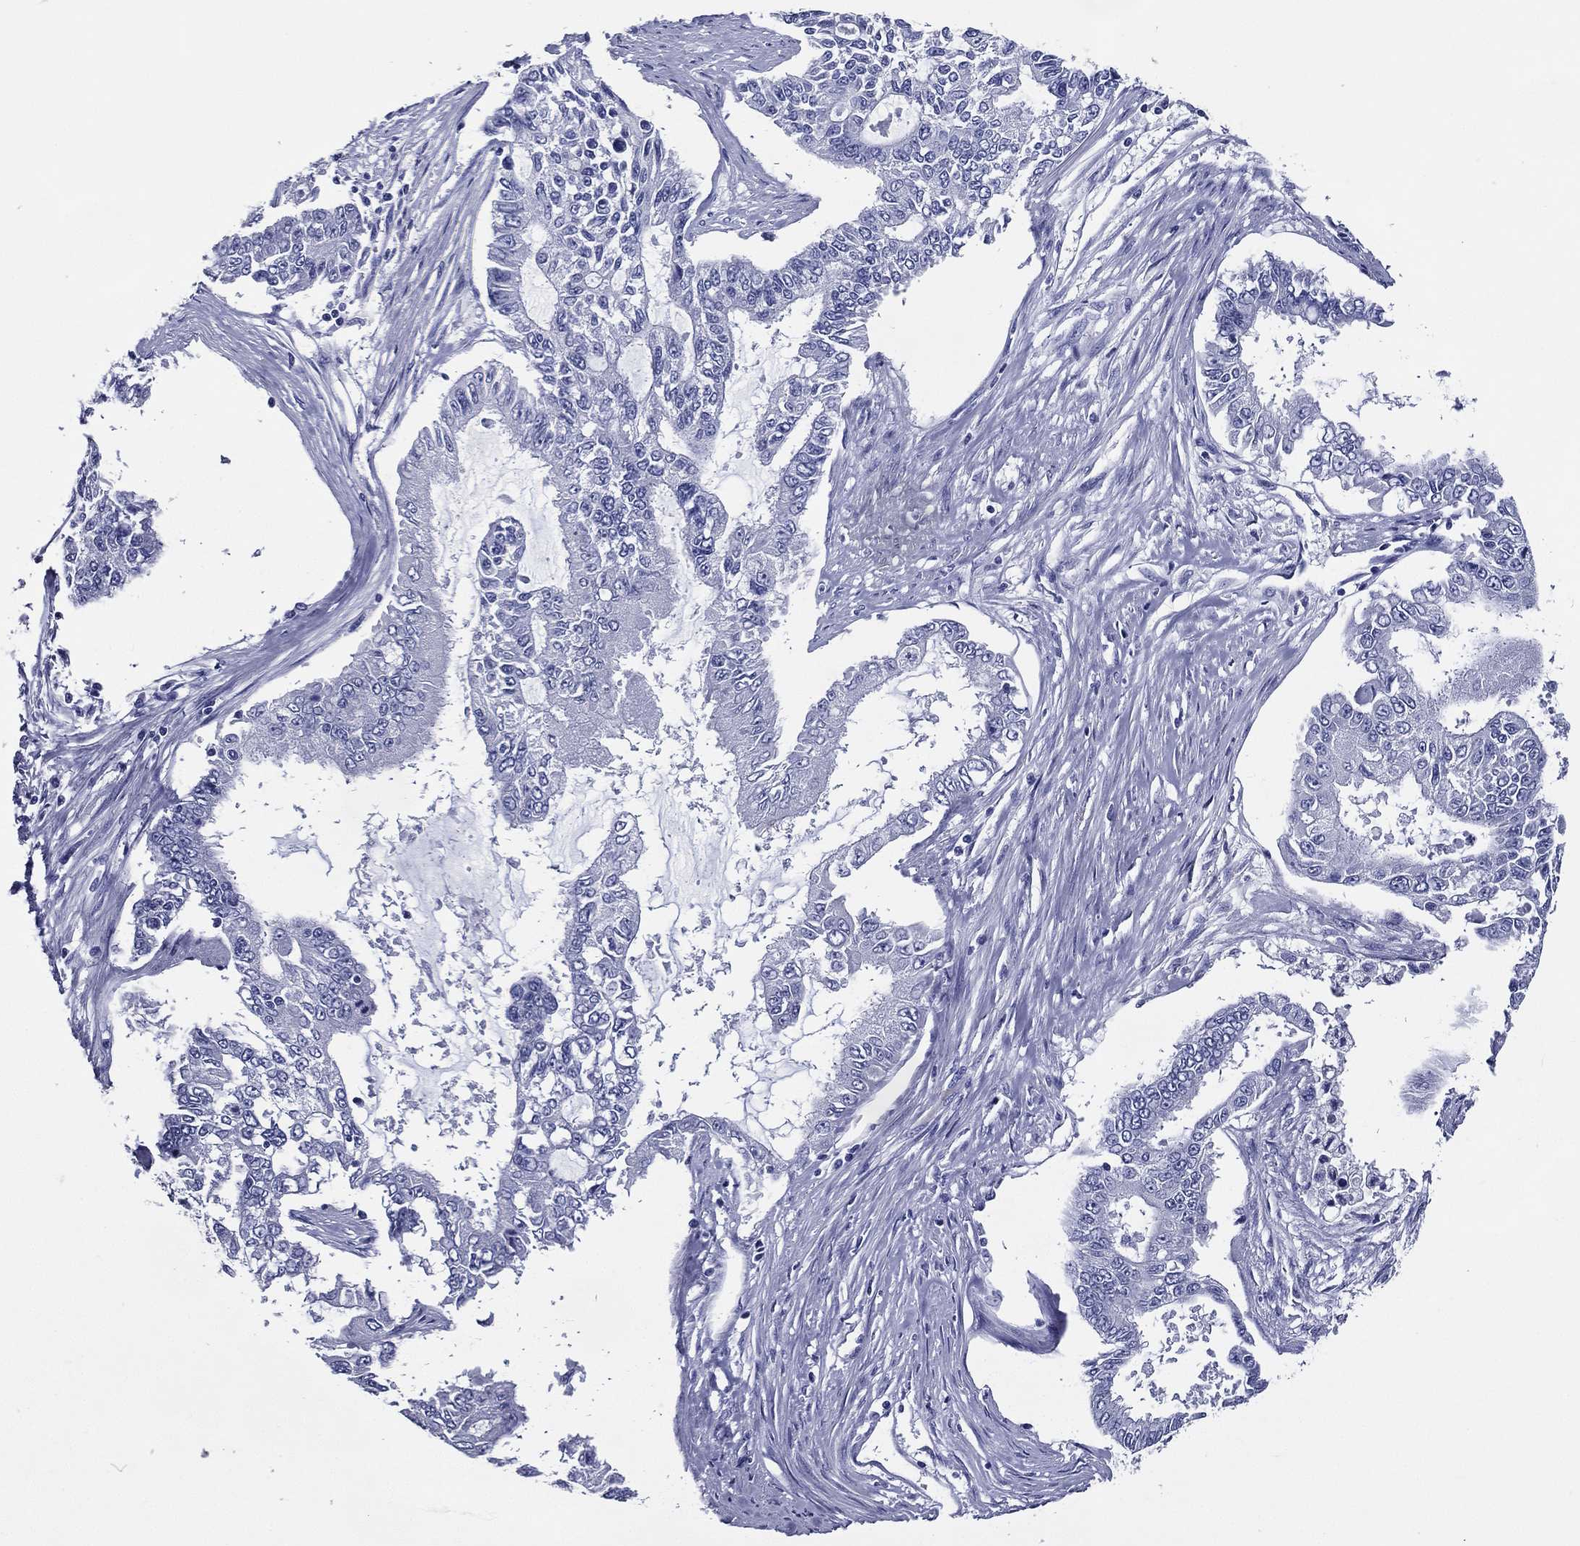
{"staining": {"intensity": "negative", "quantity": "none", "location": "none"}, "tissue": "endometrial cancer", "cell_type": "Tumor cells", "image_type": "cancer", "snomed": [{"axis": "morphology", "description": "Adenocarcinoma, NOS"}, {"axis": "topography", "description": "Uterus"}], "caption": "This image is of endometrial cancer (adenocarcinoma) stained with immunohistochemistry to label a protein in brown with the nuclei are counter-stained blue. There is no expression in tumor cells.", "gene": "ACE2", "patient": {"sex": "female", "age": 59}}